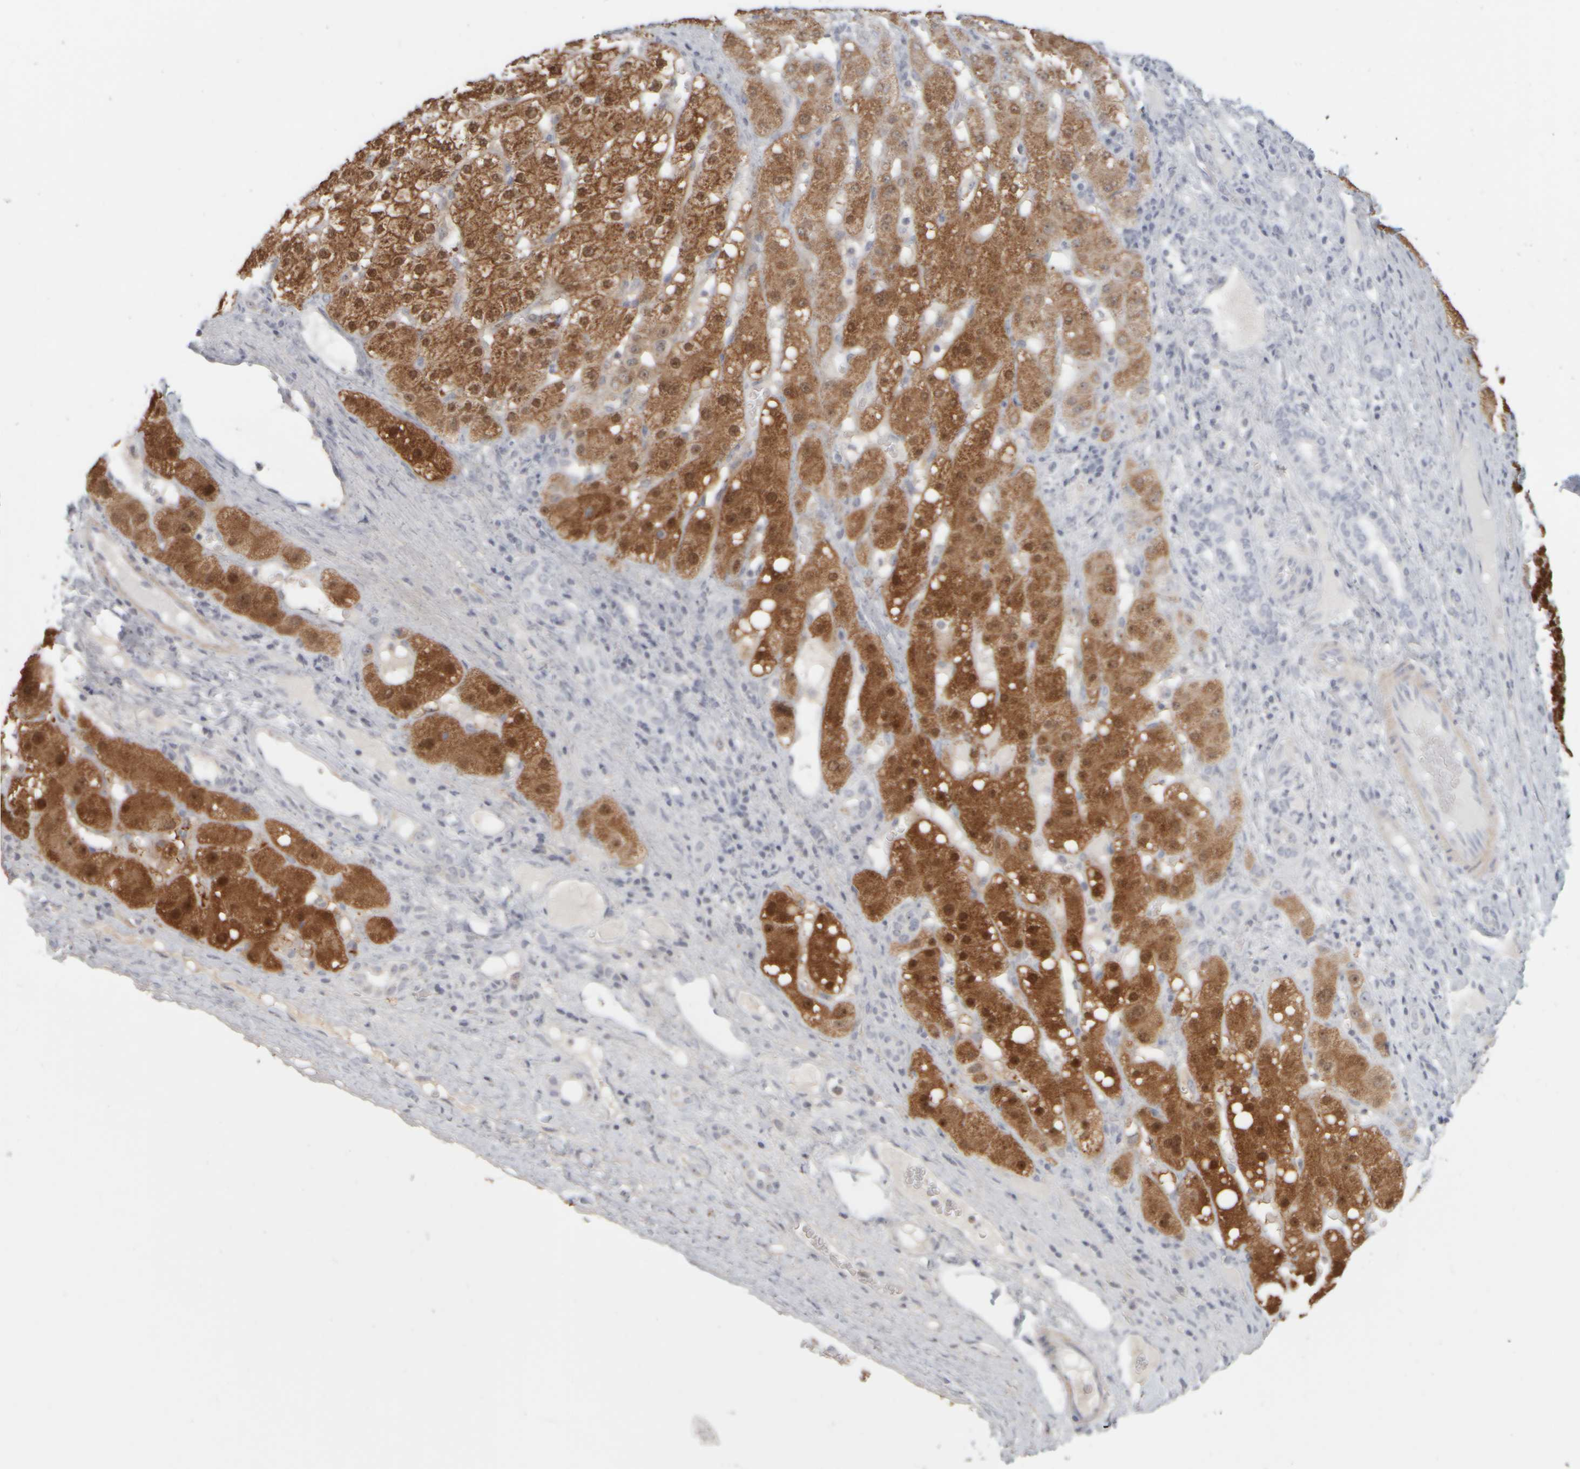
{"staining": {"intensity": "strong", "quantity": ">75%", "location": "cytoplasmic/membranous,nuclear"}, "tissue": "liver cancer", "cell_type": "Tumor cells", "image_type": "cancer", "snomed": [{"axis": "morphology", "description": "Carcinoma, Hepatocellular, NOS"}, {"axis": "topography", "description": "Liver"}], "caption": "Protein staining of liver cancer (hepatocellular carcinoma) tissue displays strong cytoplasmic/membranous and nuclear staining in approximately >75% of tumor cells. Using DAB (brown) and hematoxylin (blue) stains, captured at high magnification using brightfield microscopy.", "gene": "DCXR", "patient": {"sex": "male", "age": 67}}